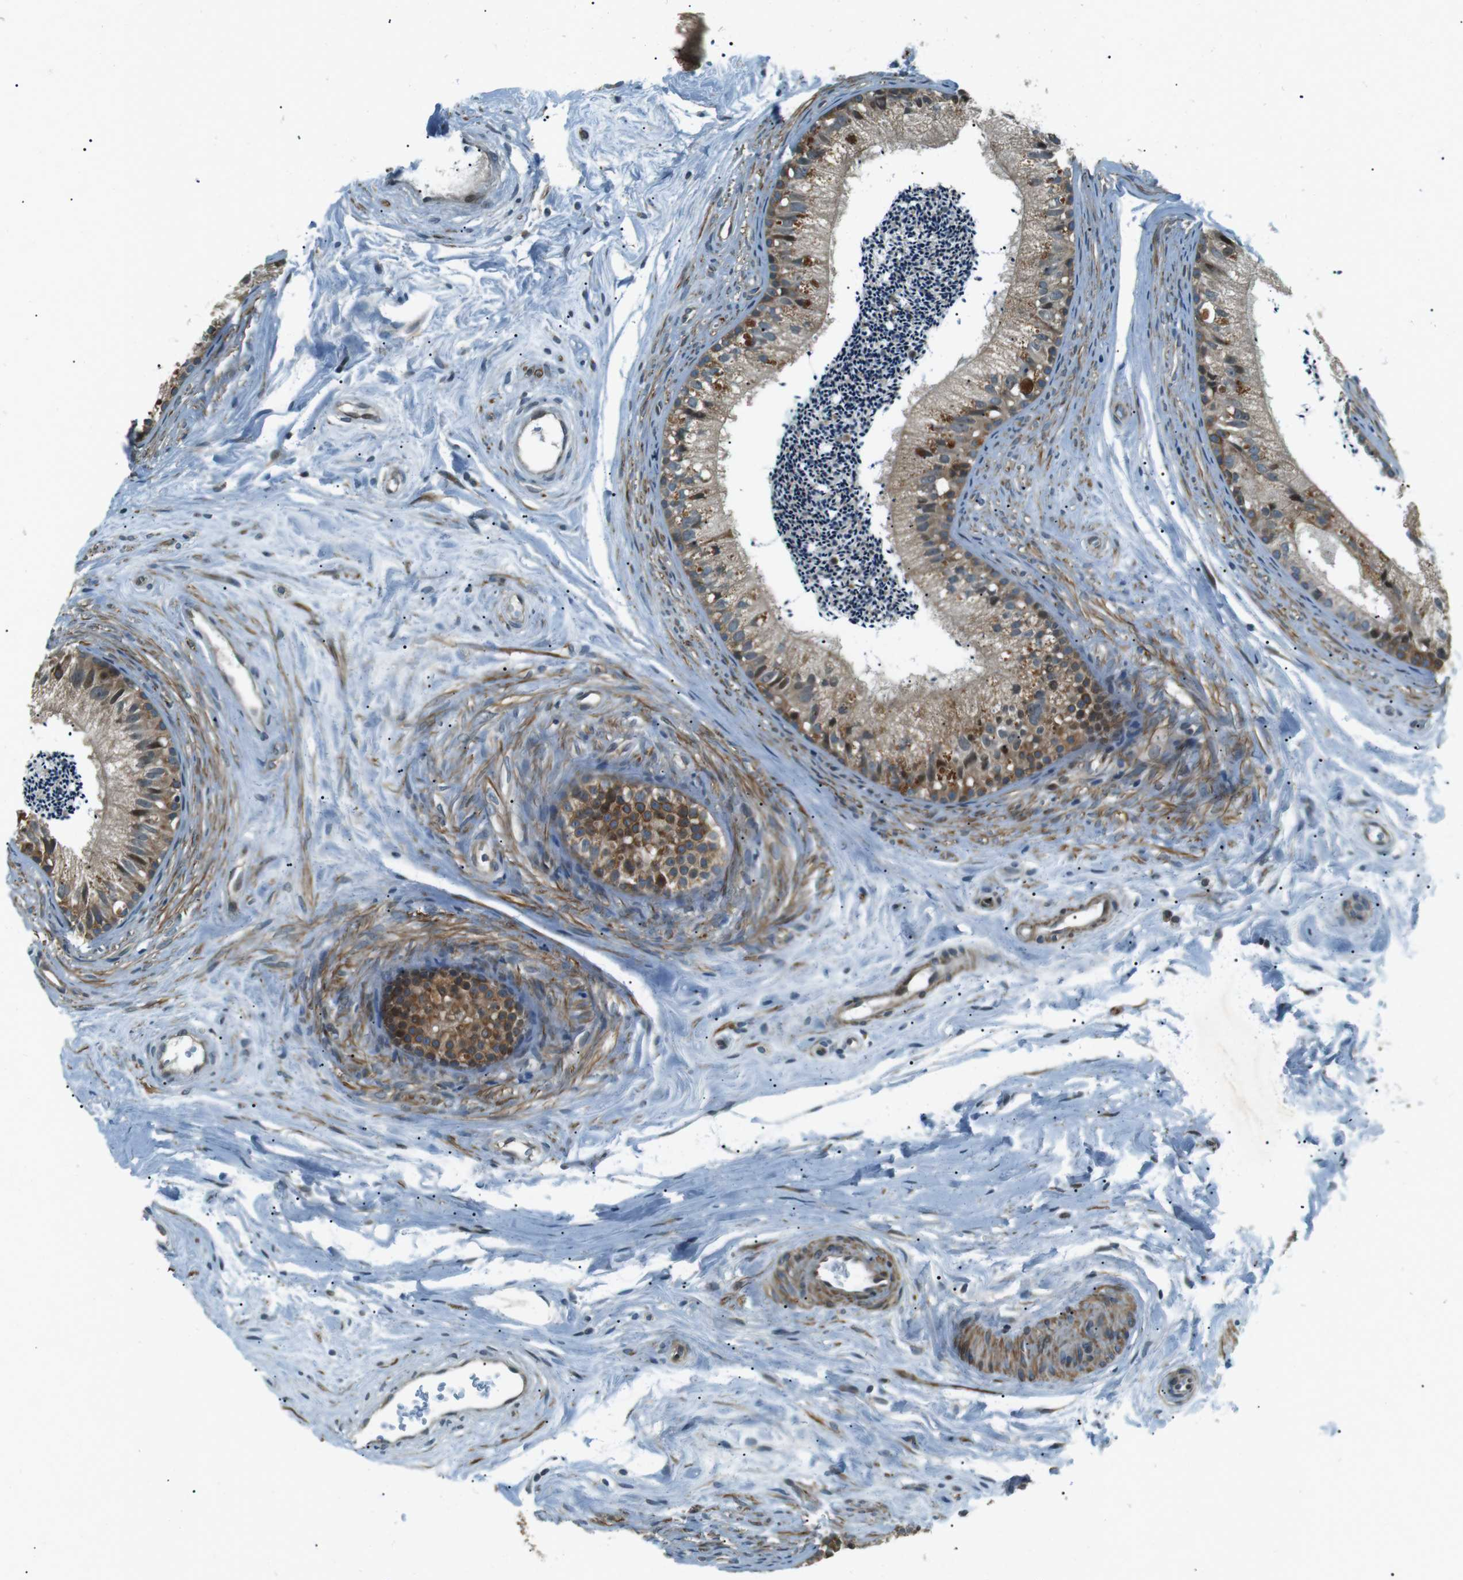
{"staining": {"intensity": "moderate", "quantity": ">75%", "location": "cytoplasmic/membranous"}, "tissue": "epididymis", "cell_type": "Glandular cells", "image_type": "normal", "snomed": [{"axis": "morphology", "description": "Normal tissue, NOS"}, {"axis": "topography", "description": "Epididymis"}], "caption": "Epididymis stained with immunohistochemistry shows moderate cytoplasmic/membranous expression in approximately >75% of glandular cells.", "gene": "TMEM74", "patient": {"sex": "male", "age": 56}}